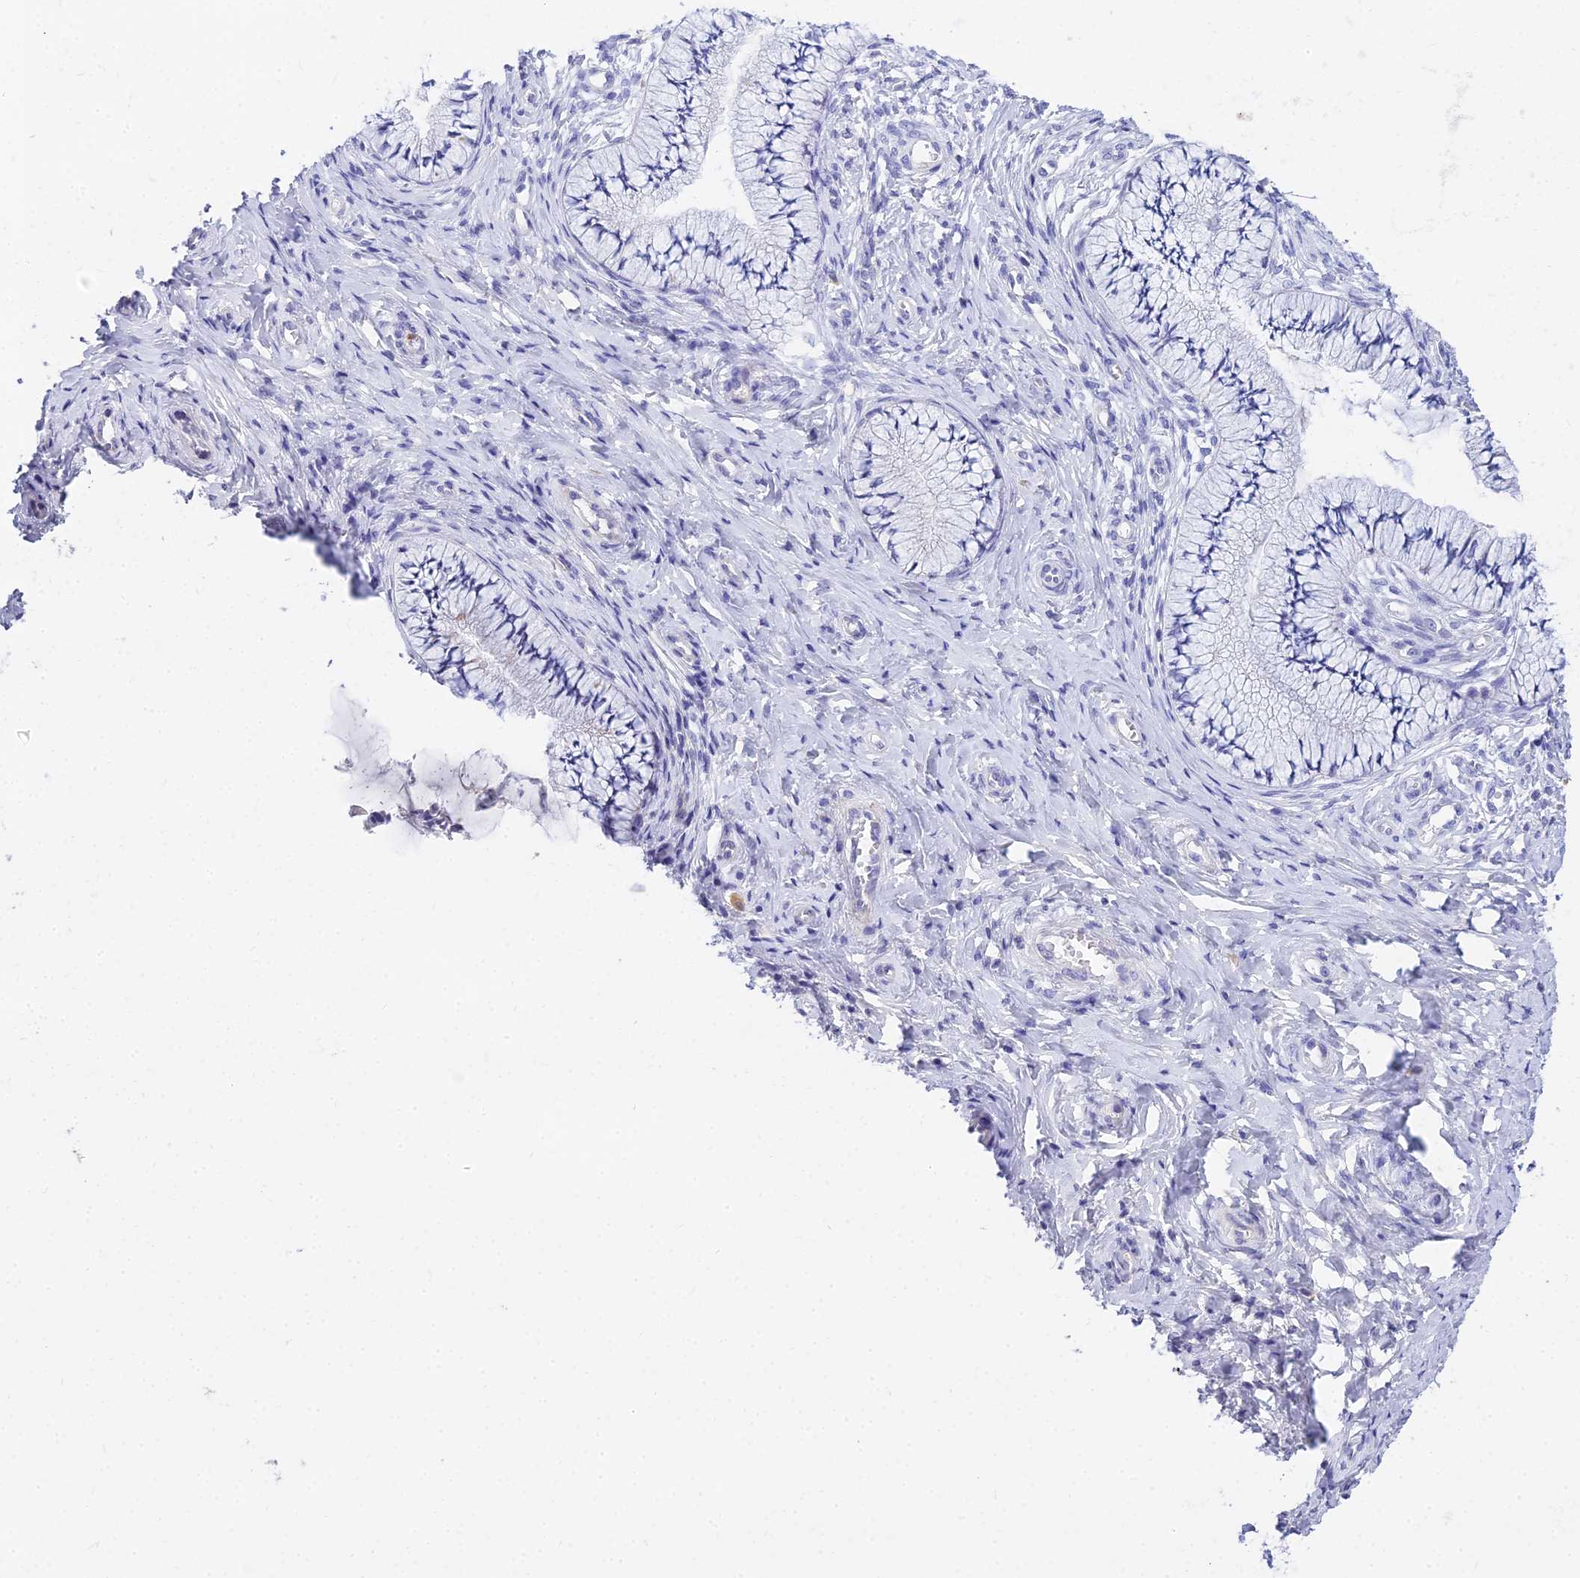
{"staining": {"intensity": "negative", "quantity": "none", "location": "none"}, "tissue": "cervix", "cell_type": "Glandular cells", "image_type": "normal", "snomed": [{"axis": "morphology", "description": "Normal tissue, NOS"}, {"axis": "topography", "description": "Cervix"}], "caption": "The image demonstrates no staining of glandular cells in benign cervix.", "gene": "VWC2L", "patient": {"sex": "female", "age": 36}}